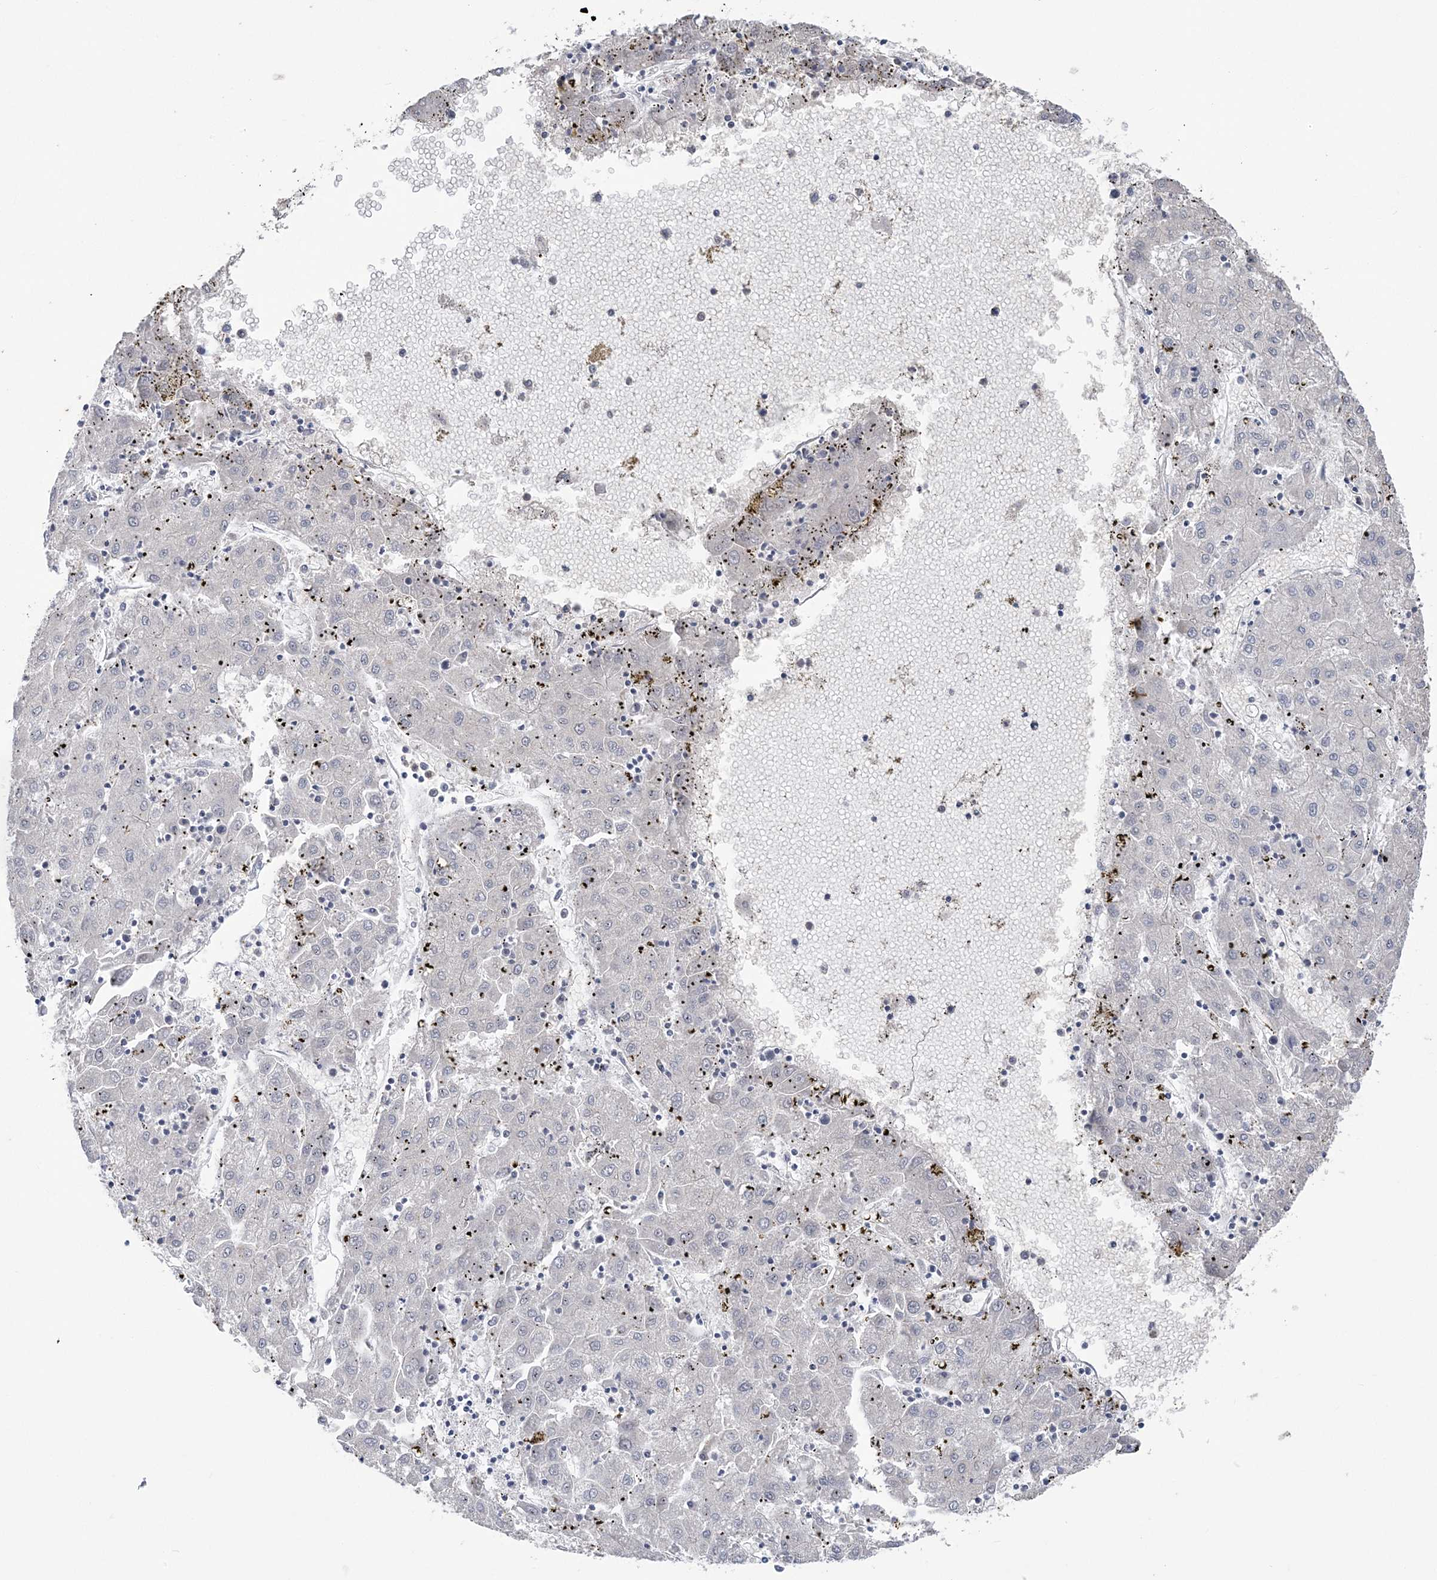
{"staining": {"intensity": "negative", "quantity": "none", "location": "none"}, "tissue": "liver cancer", "cell_type": "Tumor cells", "image_type": "cancer", "snomed": [{"axis": "morphology", "description": "Carcinoma, Hepatocellular, NOS"}, {"axis": "topography", "description": "Liver"}], "caption": "Histopathology image shows no protein staining in tumor cells of hepatocellular carcinoma (liver) tissue.", "gene": "ZBTB7A", "patient": {"sex": "male", "age": 72}}